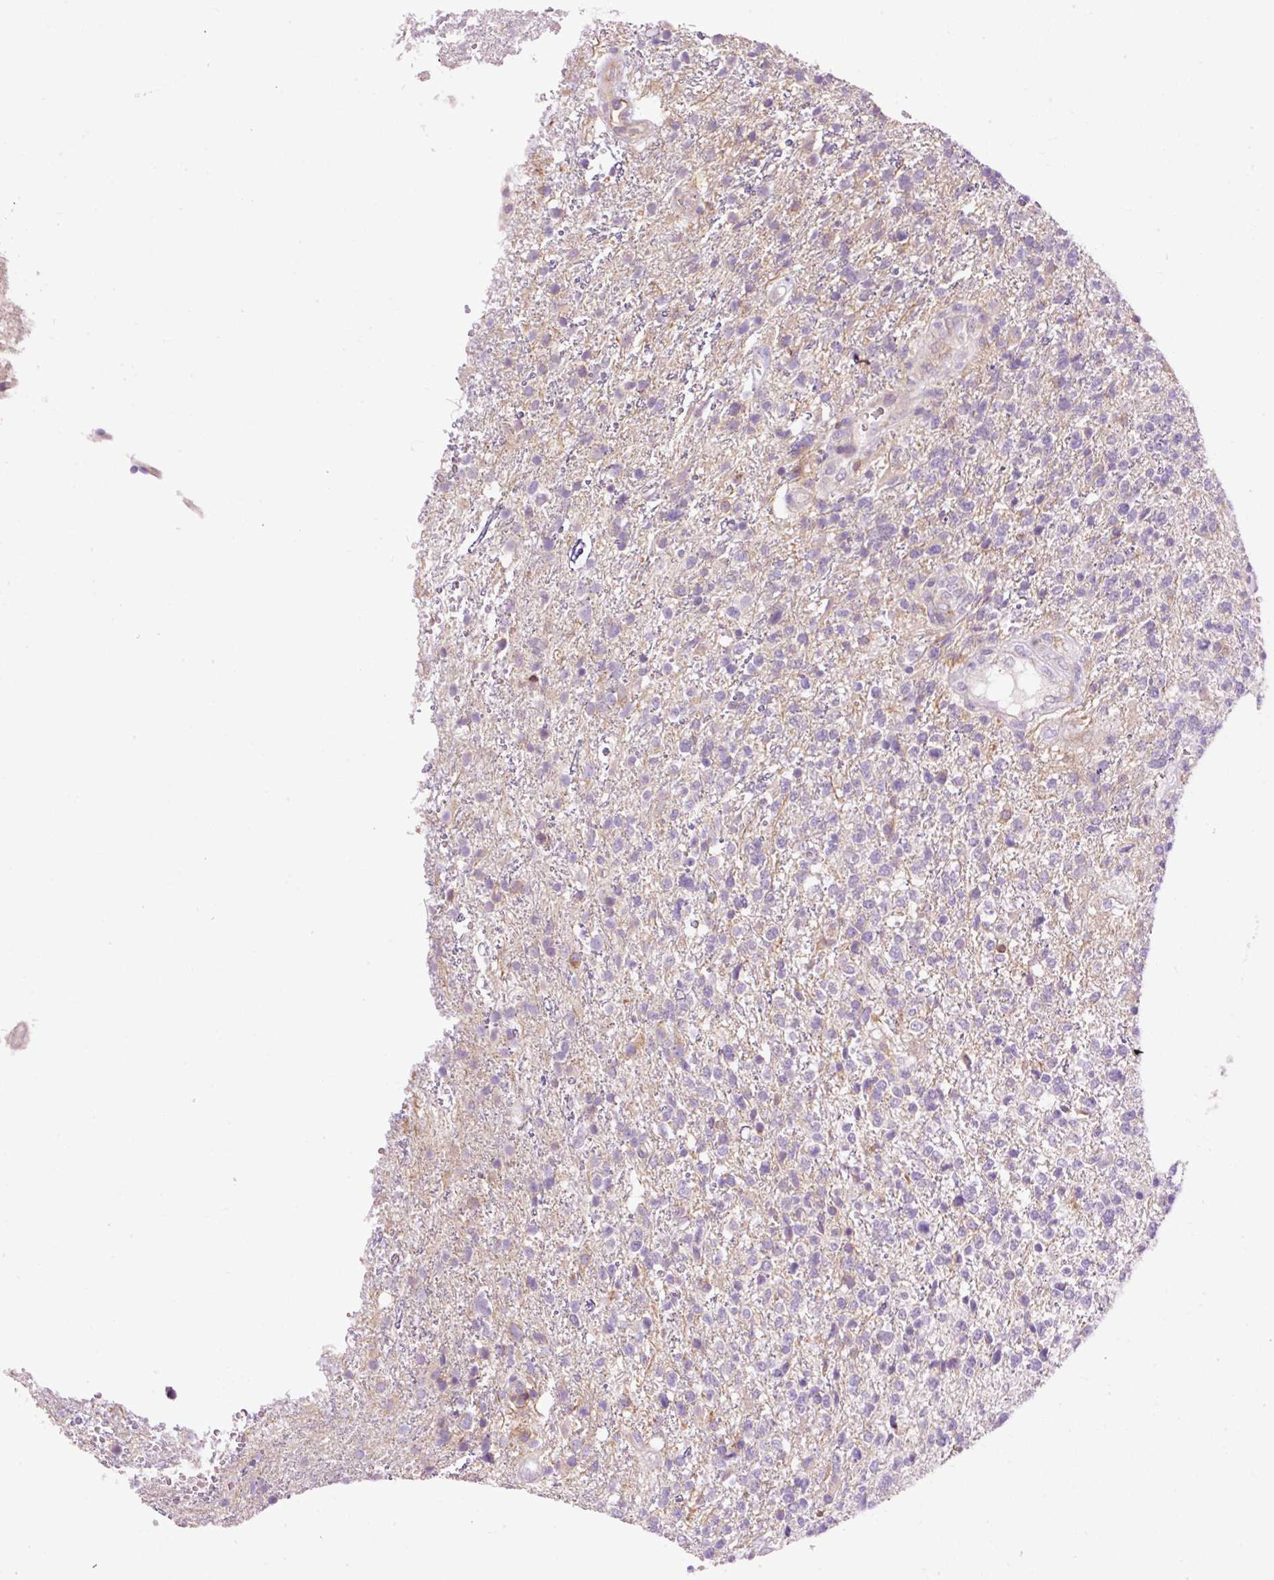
{"staining": {"intensity": "negative", "quantity": "none", "location": "none"}, "tissue": "glioma", "cell_type": "Tumor cells", "image_type": "cancer", "snomed": [{"axis": "morphology", "description": "Glioma, malignant, High grade"}, {"axis": "topography", "description": "Brain"}], "caption": "The image shows no significant staining in tumor cells of malignant glioma (high-grade).", "gene": "CD83", "patient": {"sex": "male", "age": 56}}